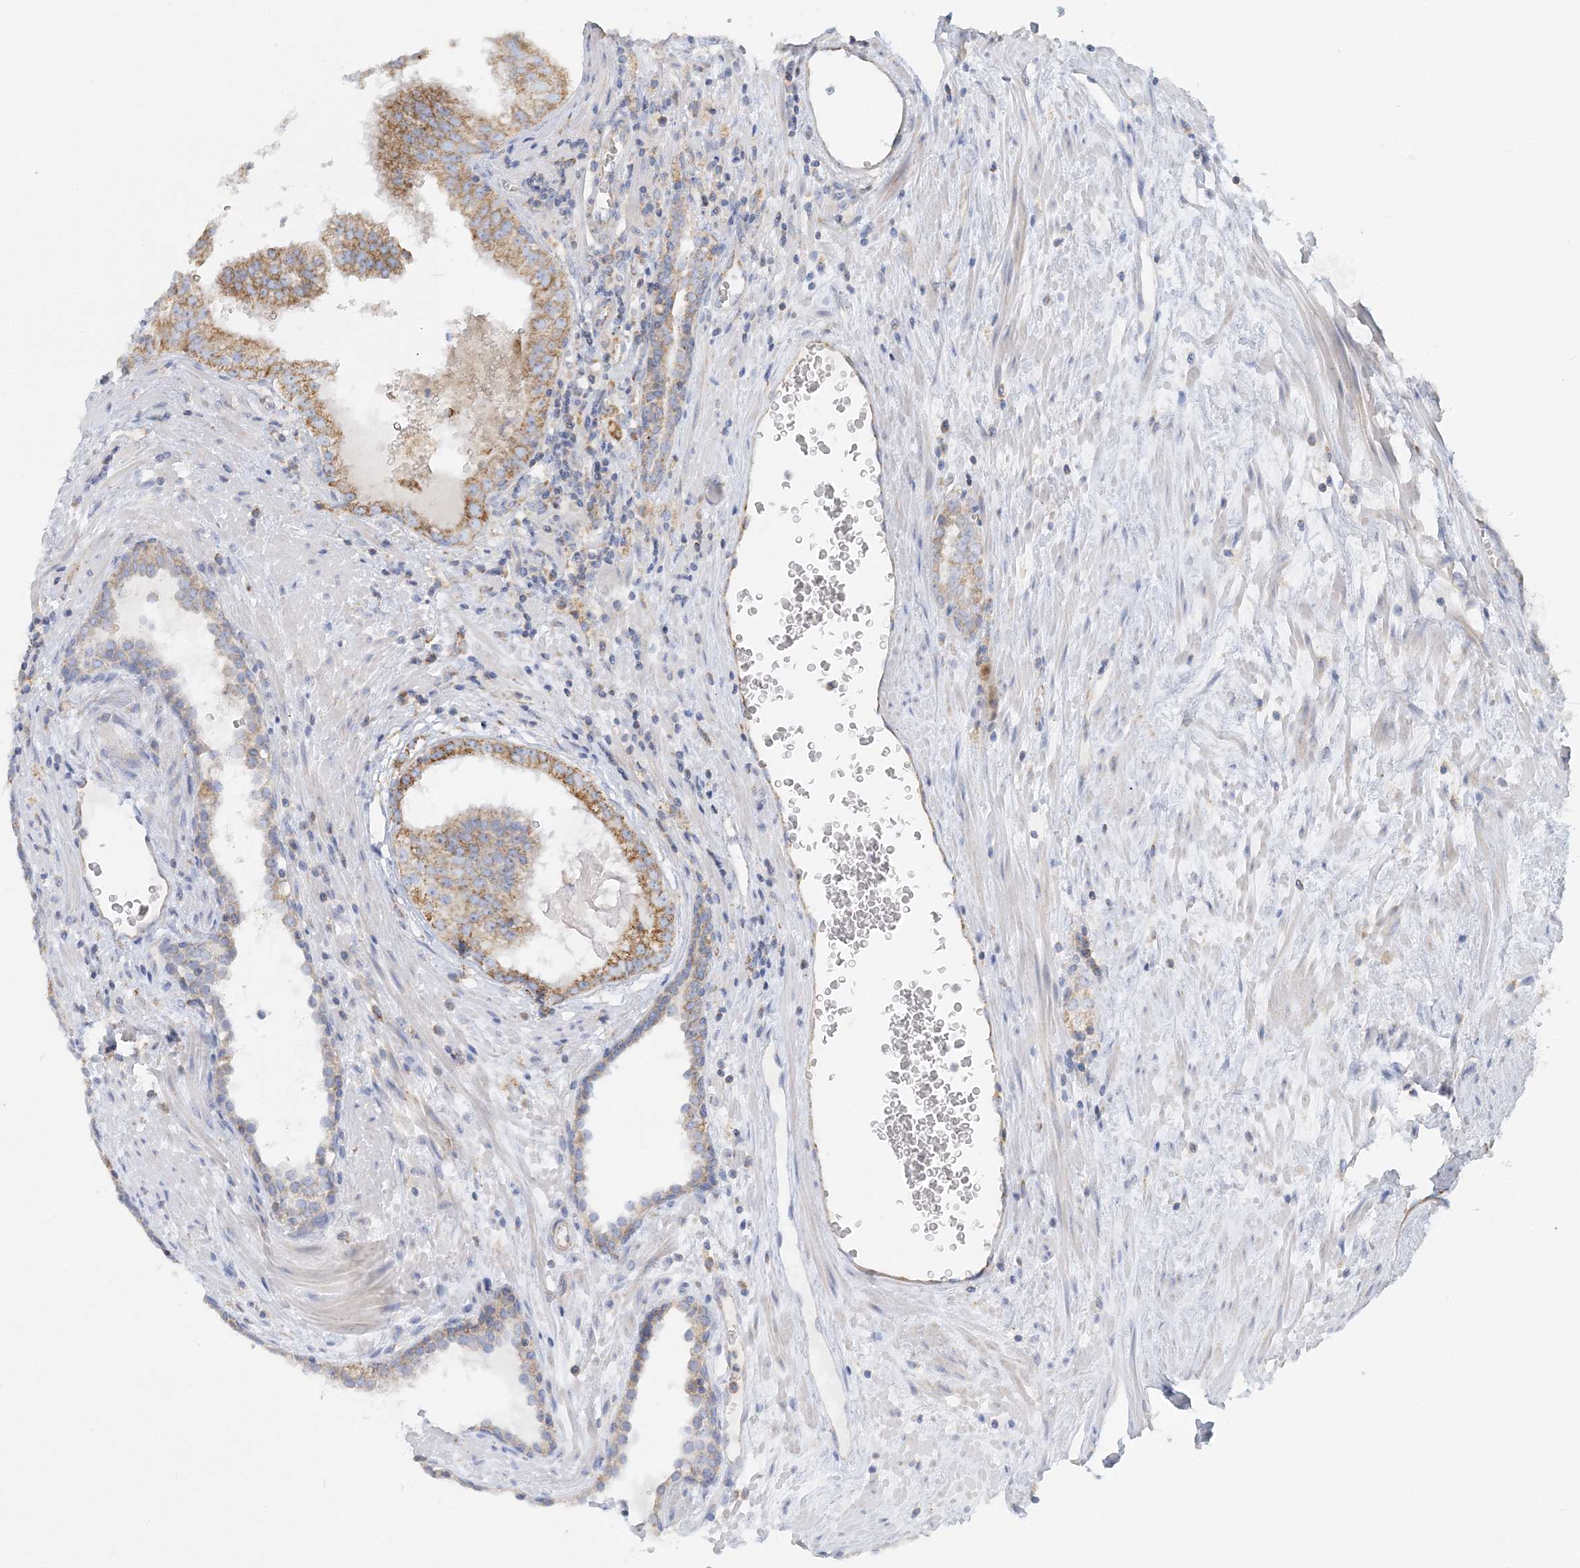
{"staining": {"intensity": "moderate", "quantity": "<25%", "location": "cytoplasmic/membranous"}, "tissue": "prostate cancer", "cell_type": "Tumor cells", "image_type": "cancer", "snomed": [{"axis": "morphology", "description": "Adenocarcinoma, High grade"}, {"axis": "topography", "description": "Prostate"}], "caption": "A histopathology image showing moderate cytoplasmic/membranous expression in about <25% of tumor cells in prostate cancer (adenocarcinoma (high-grade)), as visualized by brown immunohistochemical staining.", "gene": "TBC1D14", "patient": {"sex": "male", "age": 68}}